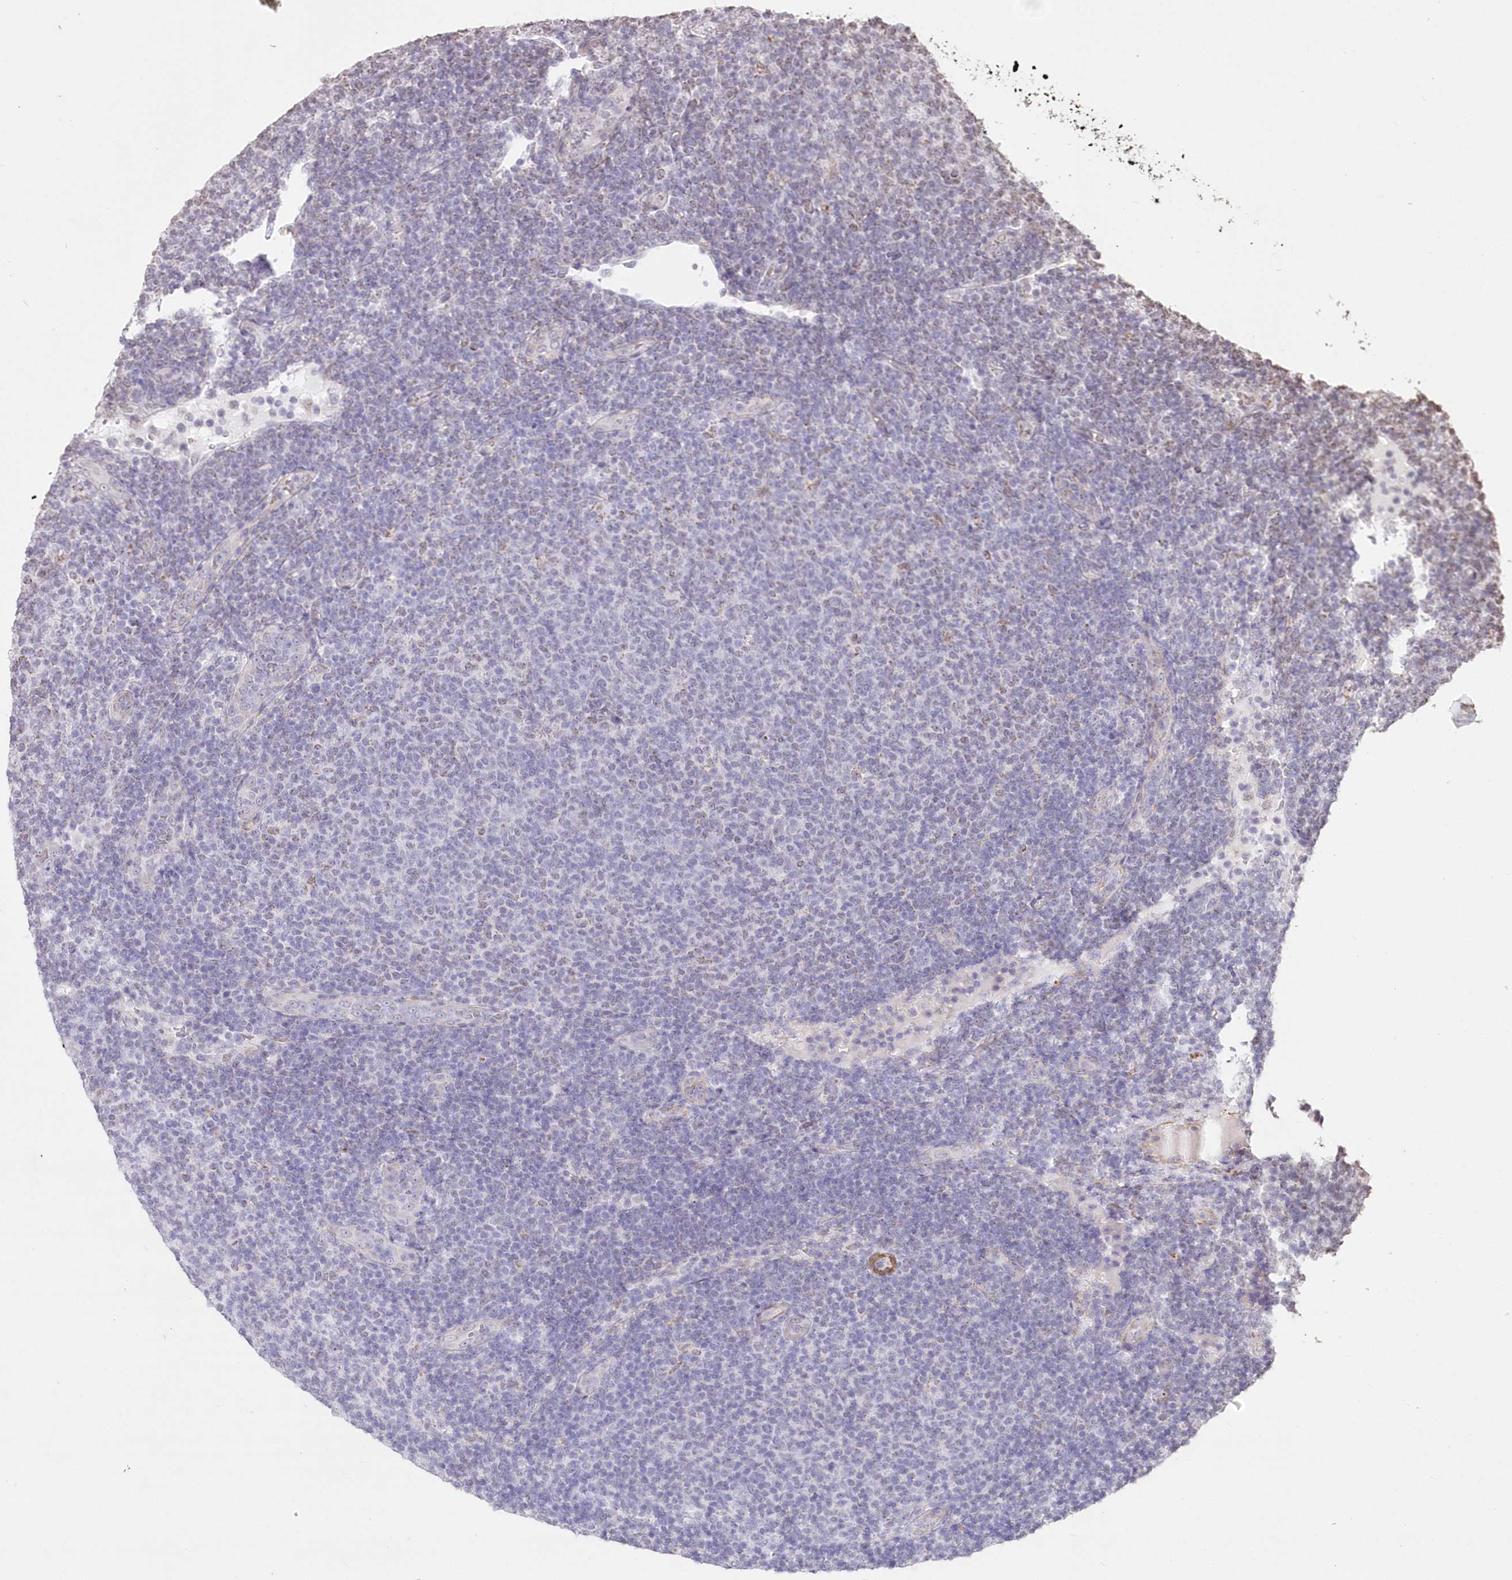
{"staining": {"intensity": "negative", "quantity": "none", "location": "none"}, "tissue": "lymphoma", "cell_type": "Tumor cells", "image_type": "cancer", "snomed": [{"axis": "morphology", "description": "Malignant lymphoma, non-Hodgkin's type, Low grade"}, {"axis": "topography", "description": "Lymph node"}], "caption": "Immunohistochemistry of low-grade malignant lymphoma, non-Hodgkin's type displays no positivity in tumor cells. (Immunohistochemistry (ihc), brightfield microscopy, high magnification).", "gene": "RBM27", "patient": {"sex": "male", "age": 66}}